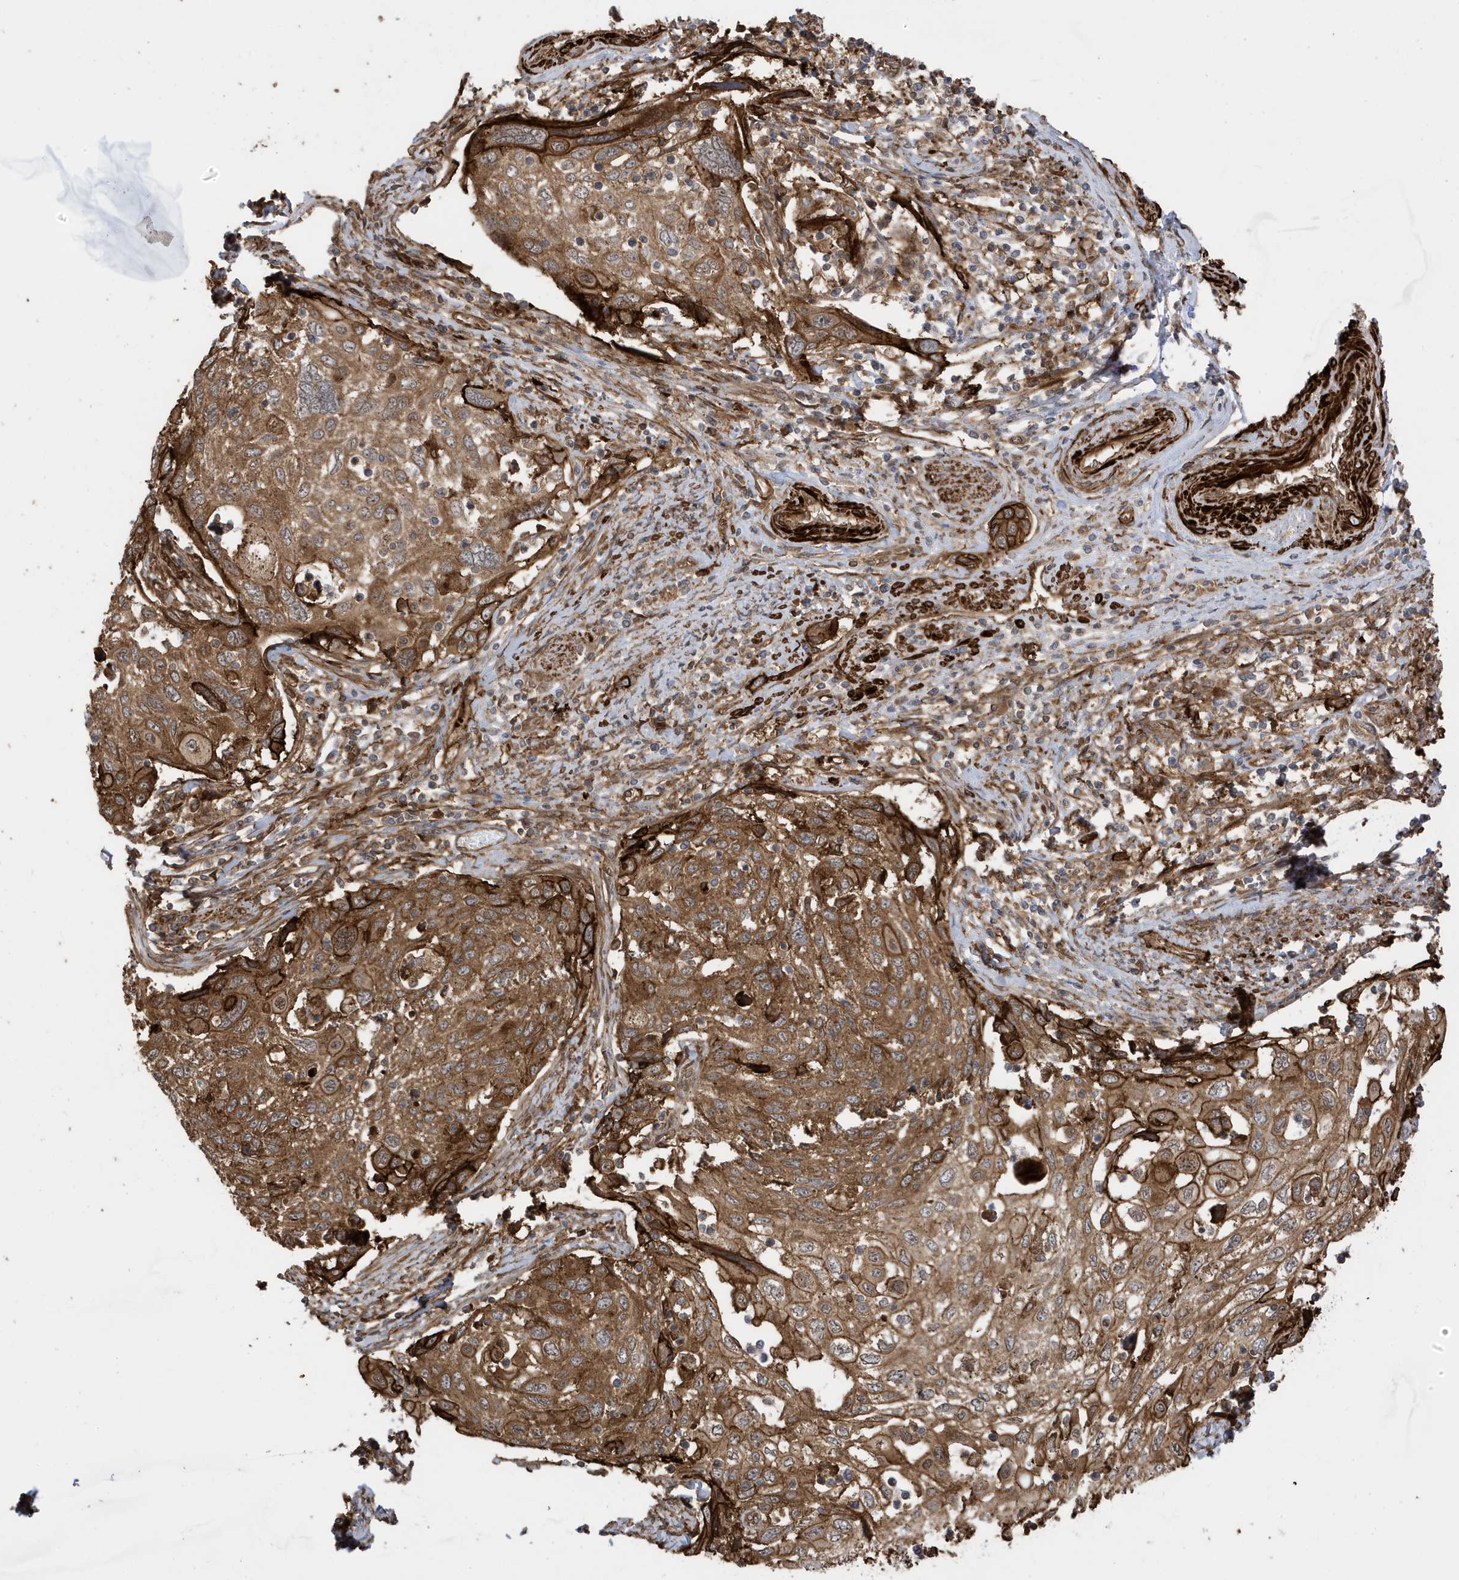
{"staining": {"intensity": "moderate", "quantity": ">75%", "location": "cytoplasmic/membranous"}, "tissue": "cervical cancer", "cell_type": "Tumor cells", "image_type": "cancer", "snomed": [{"axis": "morphology", "description": "Squamous cell carcinoma, NOS"}, {"axis": "topography", "description": "Cervix"}], "caption": "IHC micrograph of neoplastic tissue: cervical cancer (squamous cell carcinoma) stained using IHC reveals medium levels of moderate protein expression localized specifically in the cytoplasmic/membranous of tumor cells, appearing as a cytoplasmic/membranous brown color.", "gene": "CDC42EP3", "patient": {"sex": "female", "age": 70}}